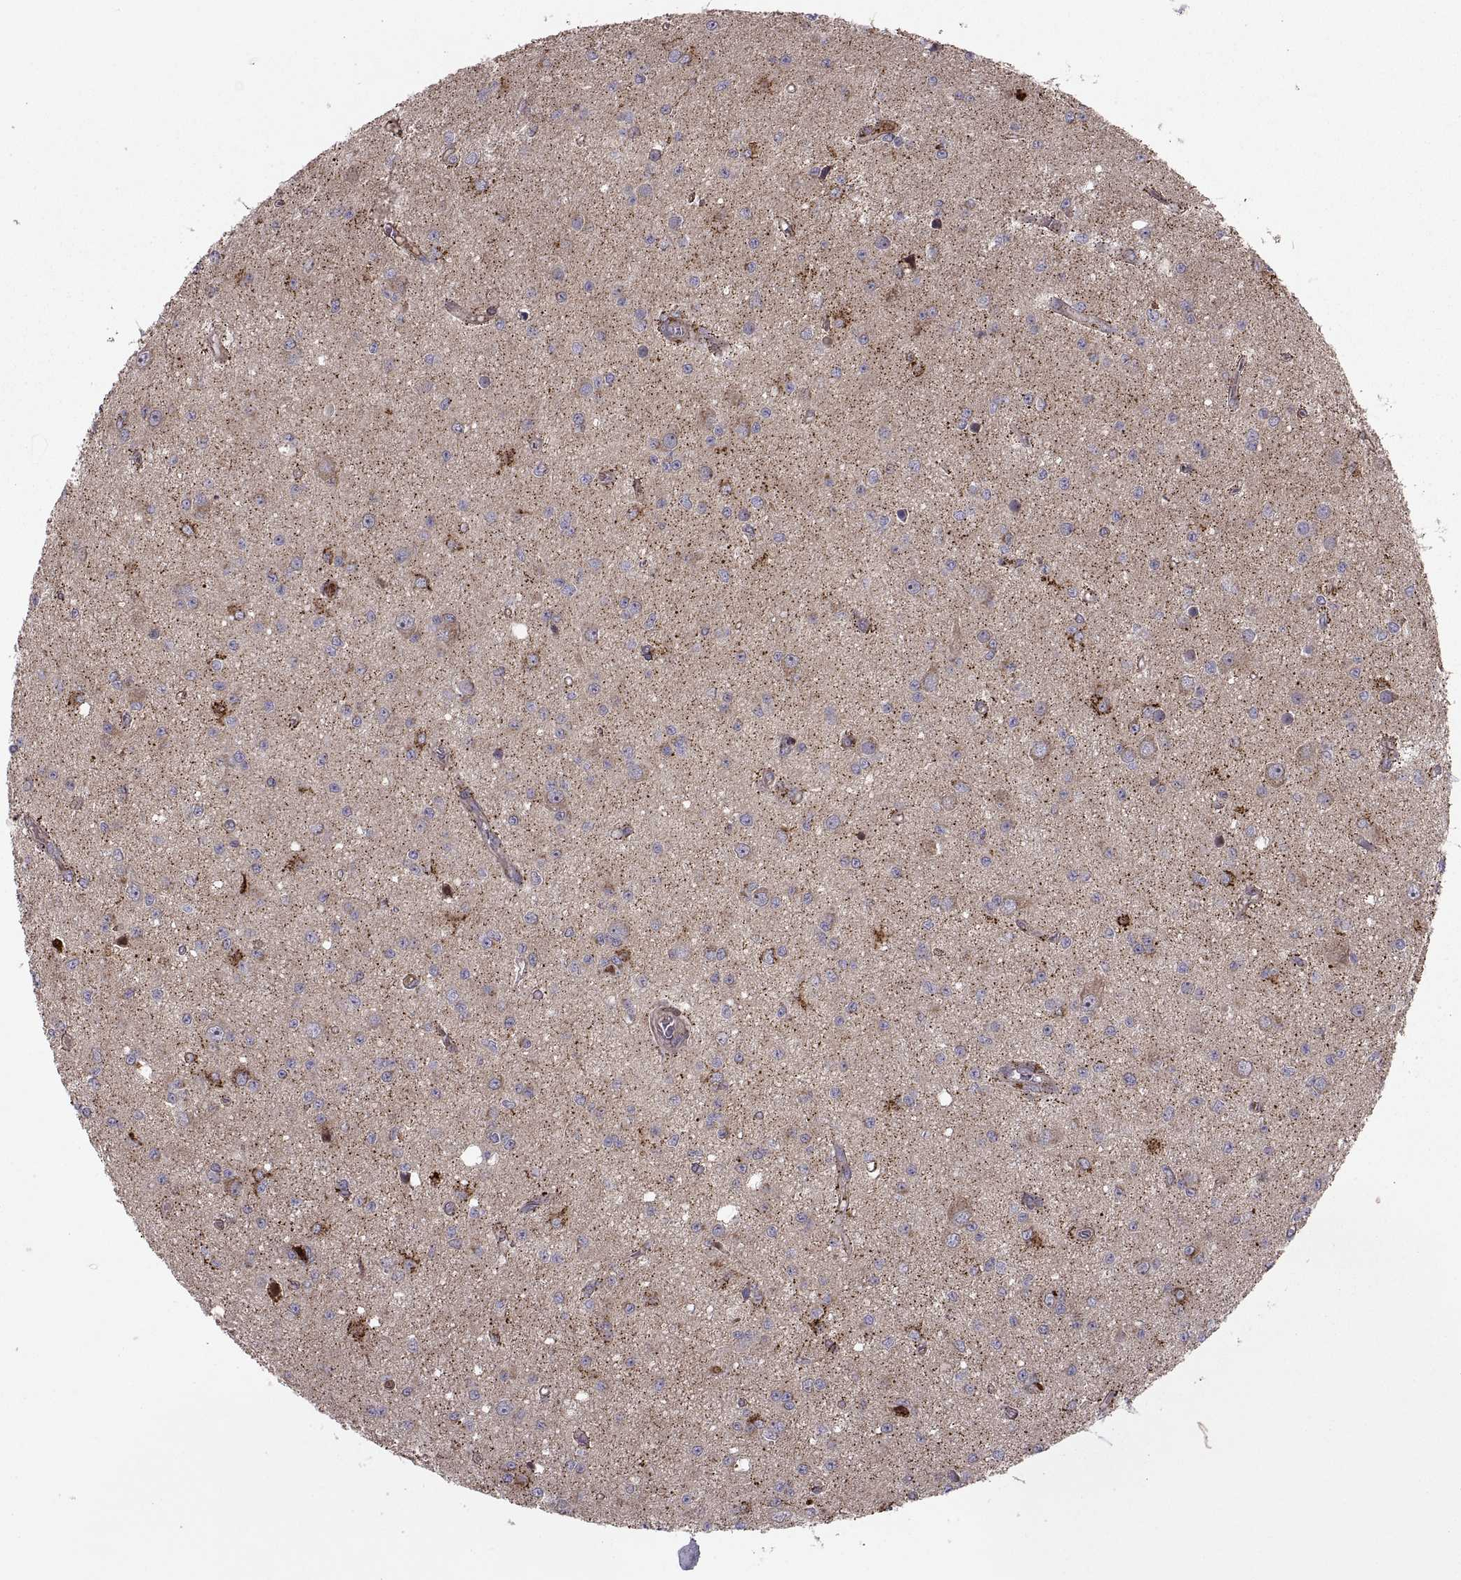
{"staining": {"intensity": "negative", "quantity": "none", "location": "none"}, "tissue": "glioma", "cell_type": "Tumor cells", "image_type": "cancer", "snomed": [{"axis": "morphology", "description": "Glioma, malignant, Low grade"}, {"axis": "topography", "description": "Brain"}], "caption": "The IHC image has no significant staining in tumor cells of low-grade glioma (malignant) tissue. (Brightfield microscopy of DAB immunohistochemistry at high magnification).", "gene": "TESC", "patient": {"sex": "female", "age": 45}}